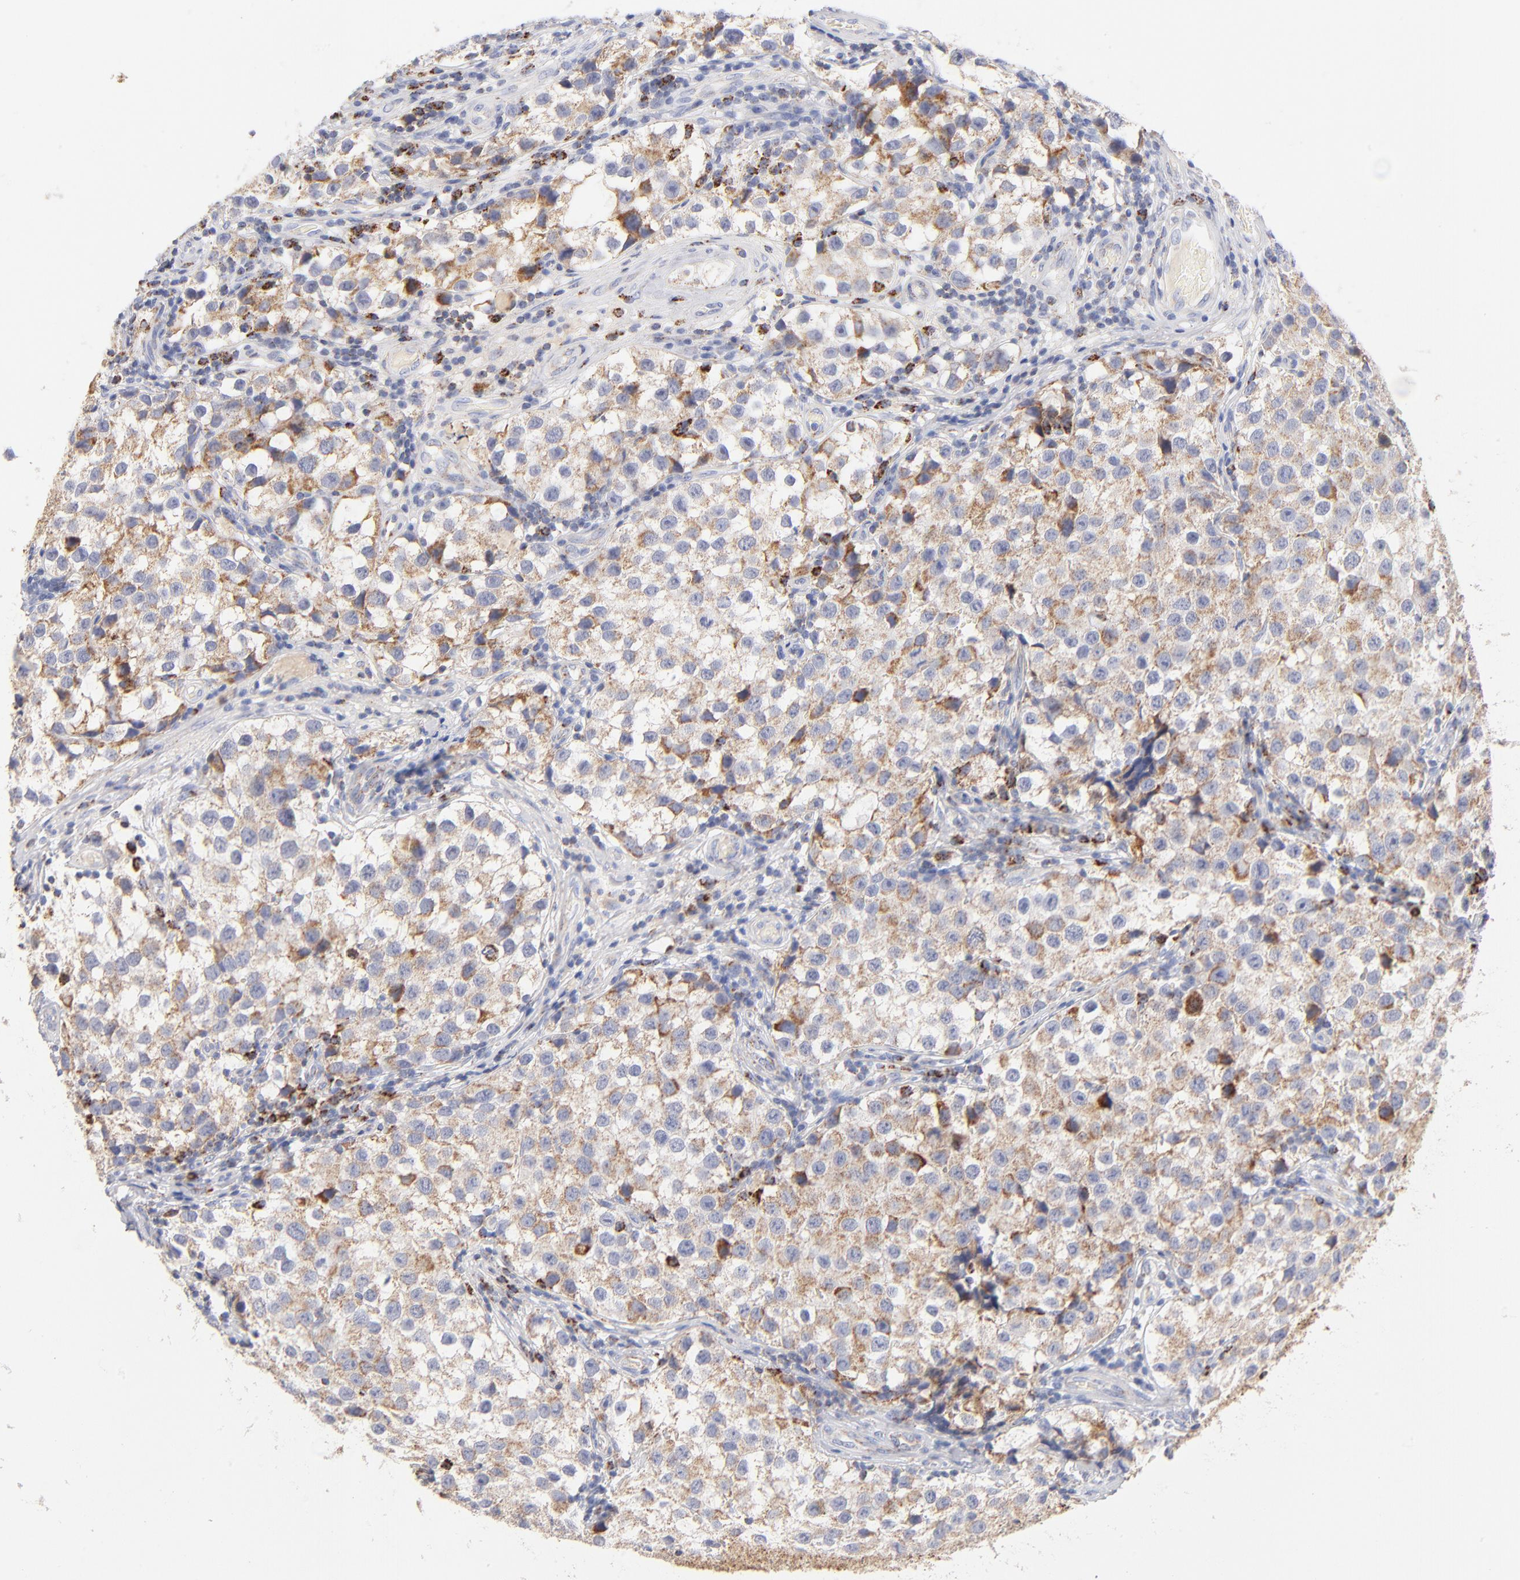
{"staining": {"intensity": "moderate", "quantity": "25%-75%", "location": "cytoplasmic/membranous"}, "tissue": "testis cancer", "cell_type": "Tumor cells", "image_type": "cancer", "snomed": [{"axis": "morphology", "description": "Seminoma, NOS"}, {"axis": "topography", "description": "Testis"}], "caption": "Immunohistochemical staining of seminoma (testis) shows medium levels of moderate cytoplasmic/membranous positivity in about 25%-75% of tumor cells.", "gene": "DLAT", "patient": {"sex": "male", "age": 39}}